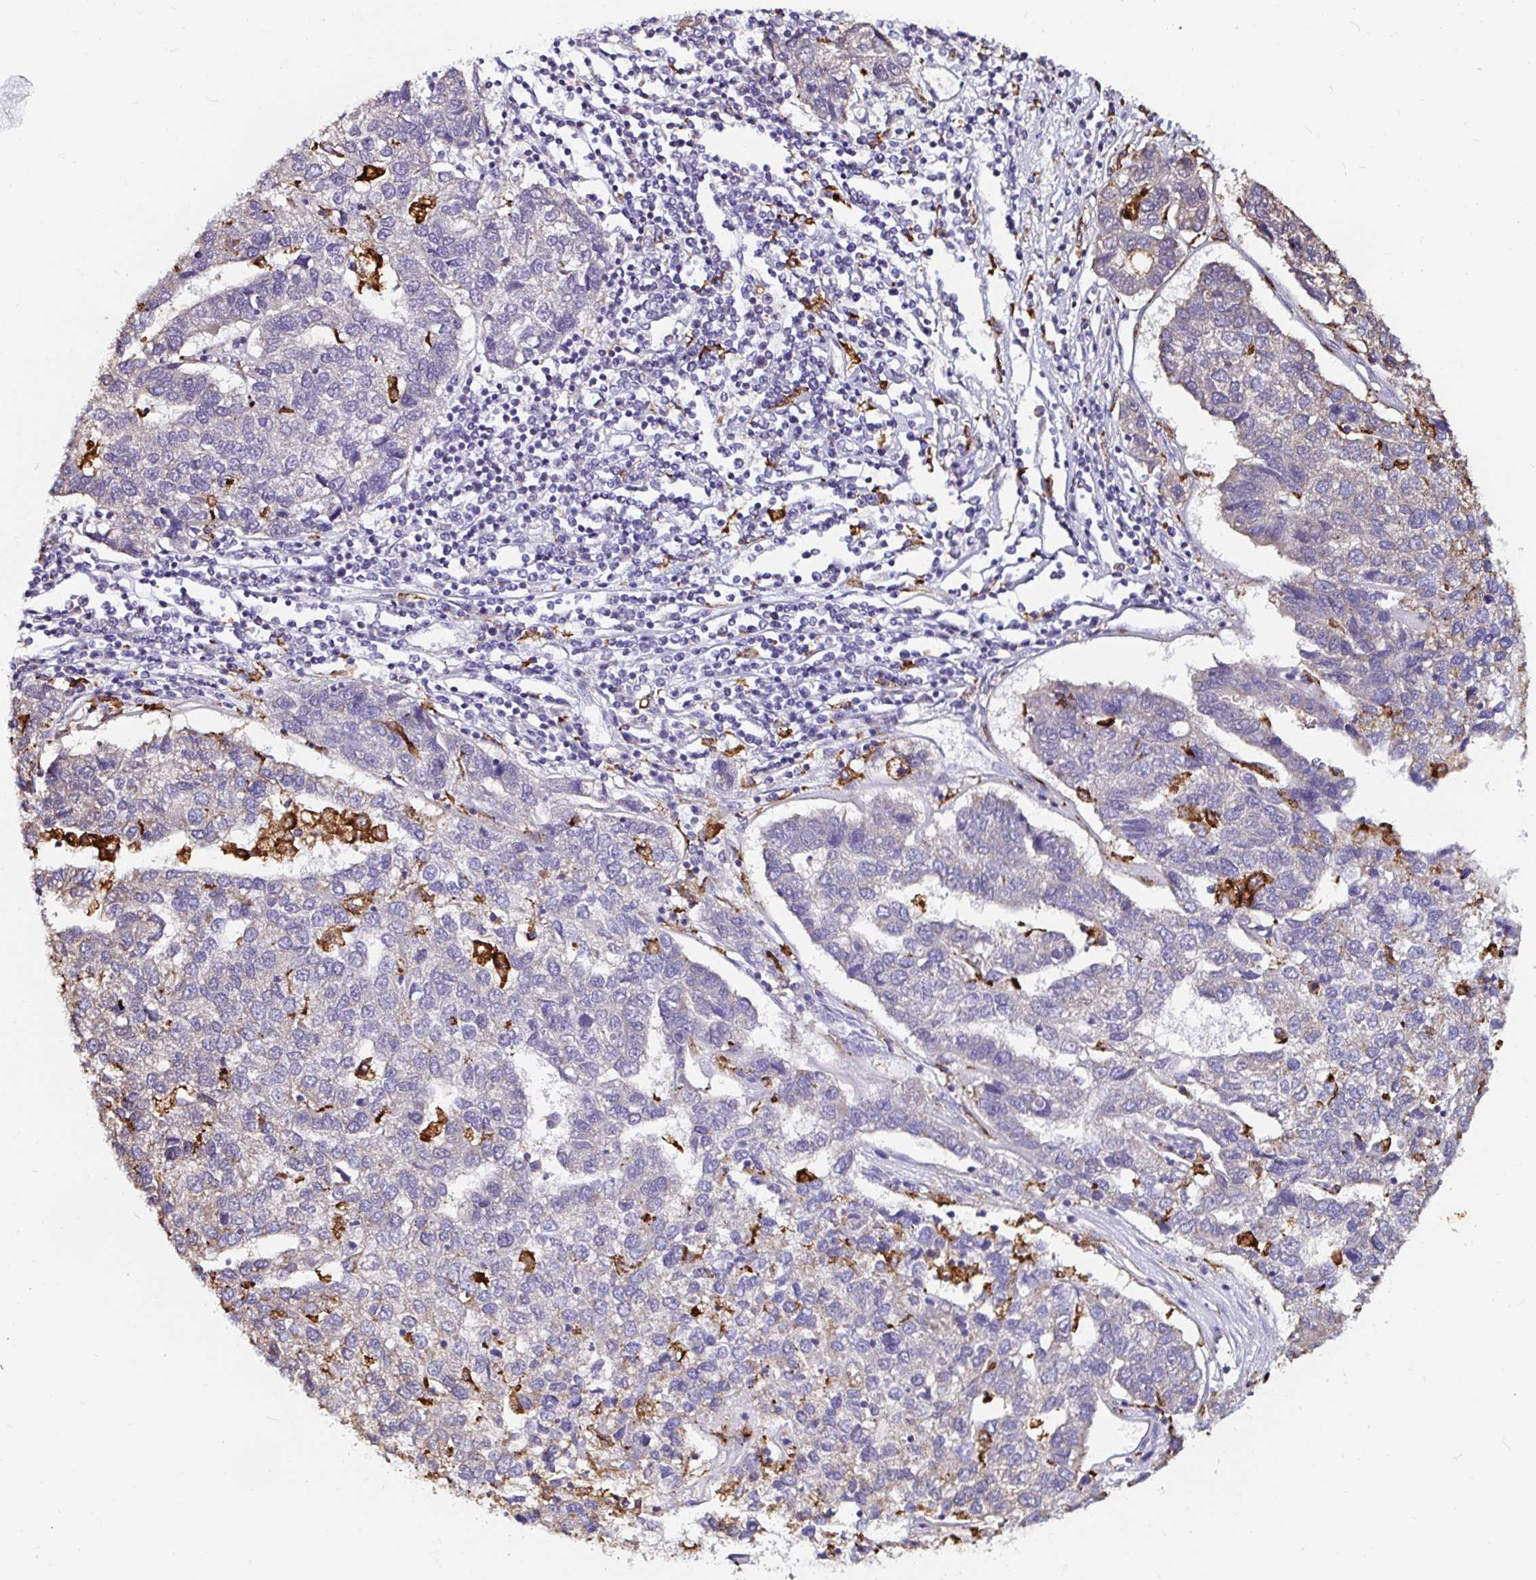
{"staining": {"intensity": "weak", "quantity": "<25%", "location": "cytoplasmic/membranous"}, "tissue": "pancreatic cancer", "cell_type": "Tumor cells", "image_type": "cancer", "snomed": [{"axis": "morphology", "description": "Adenocarcinoma, NOS"}, {"axis": "topography", "description": "Pancreas"}], "caption": "IHC of human adenocarcinoma (pancreatic) displays no positivity in tumor cells.", "gene": "MSR1", "patient": {"sex": "female", "age": 61}}